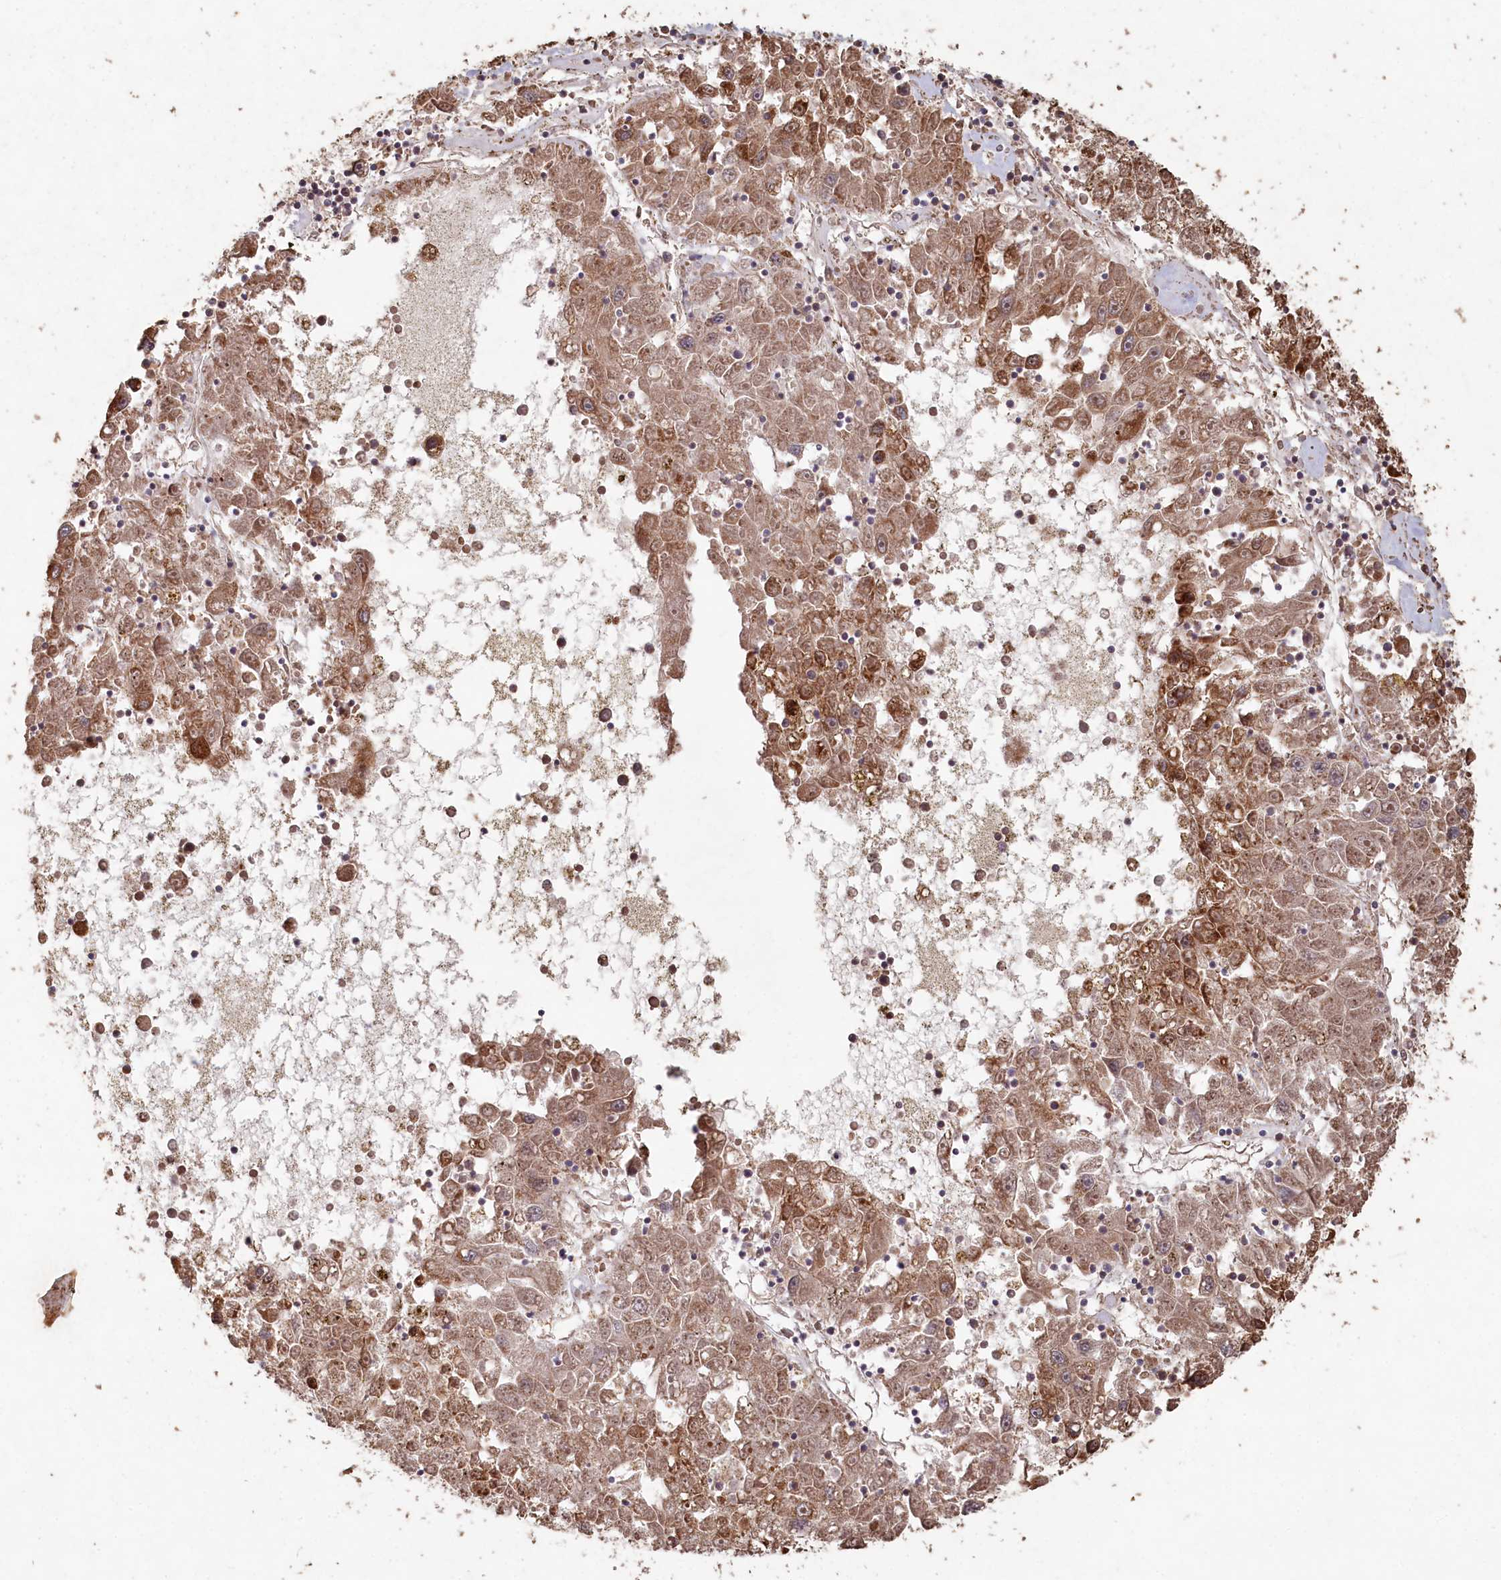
{"staining": {"intensity": "moderate", "quantity": ">75%", "location": "cytoplasmic/membranous"}, "tissue": "liver cancer", "cell_type": "Tumor cells", "image_type": "cancer", "snomed": [{"axis": "morphology", "description": "Carcinoma, Hepatocellular, NOS"}, {"axis": "topography", "description": "Liver"}], "caption": "Human liver hepatocellular carcinoma stained for a protein (brown) exhibits moderate cytoplasmic/membranous positive staining in about >75% of tumor cells.", "gene": "HAL", "patient": {"sex": "male", "age": 49}}